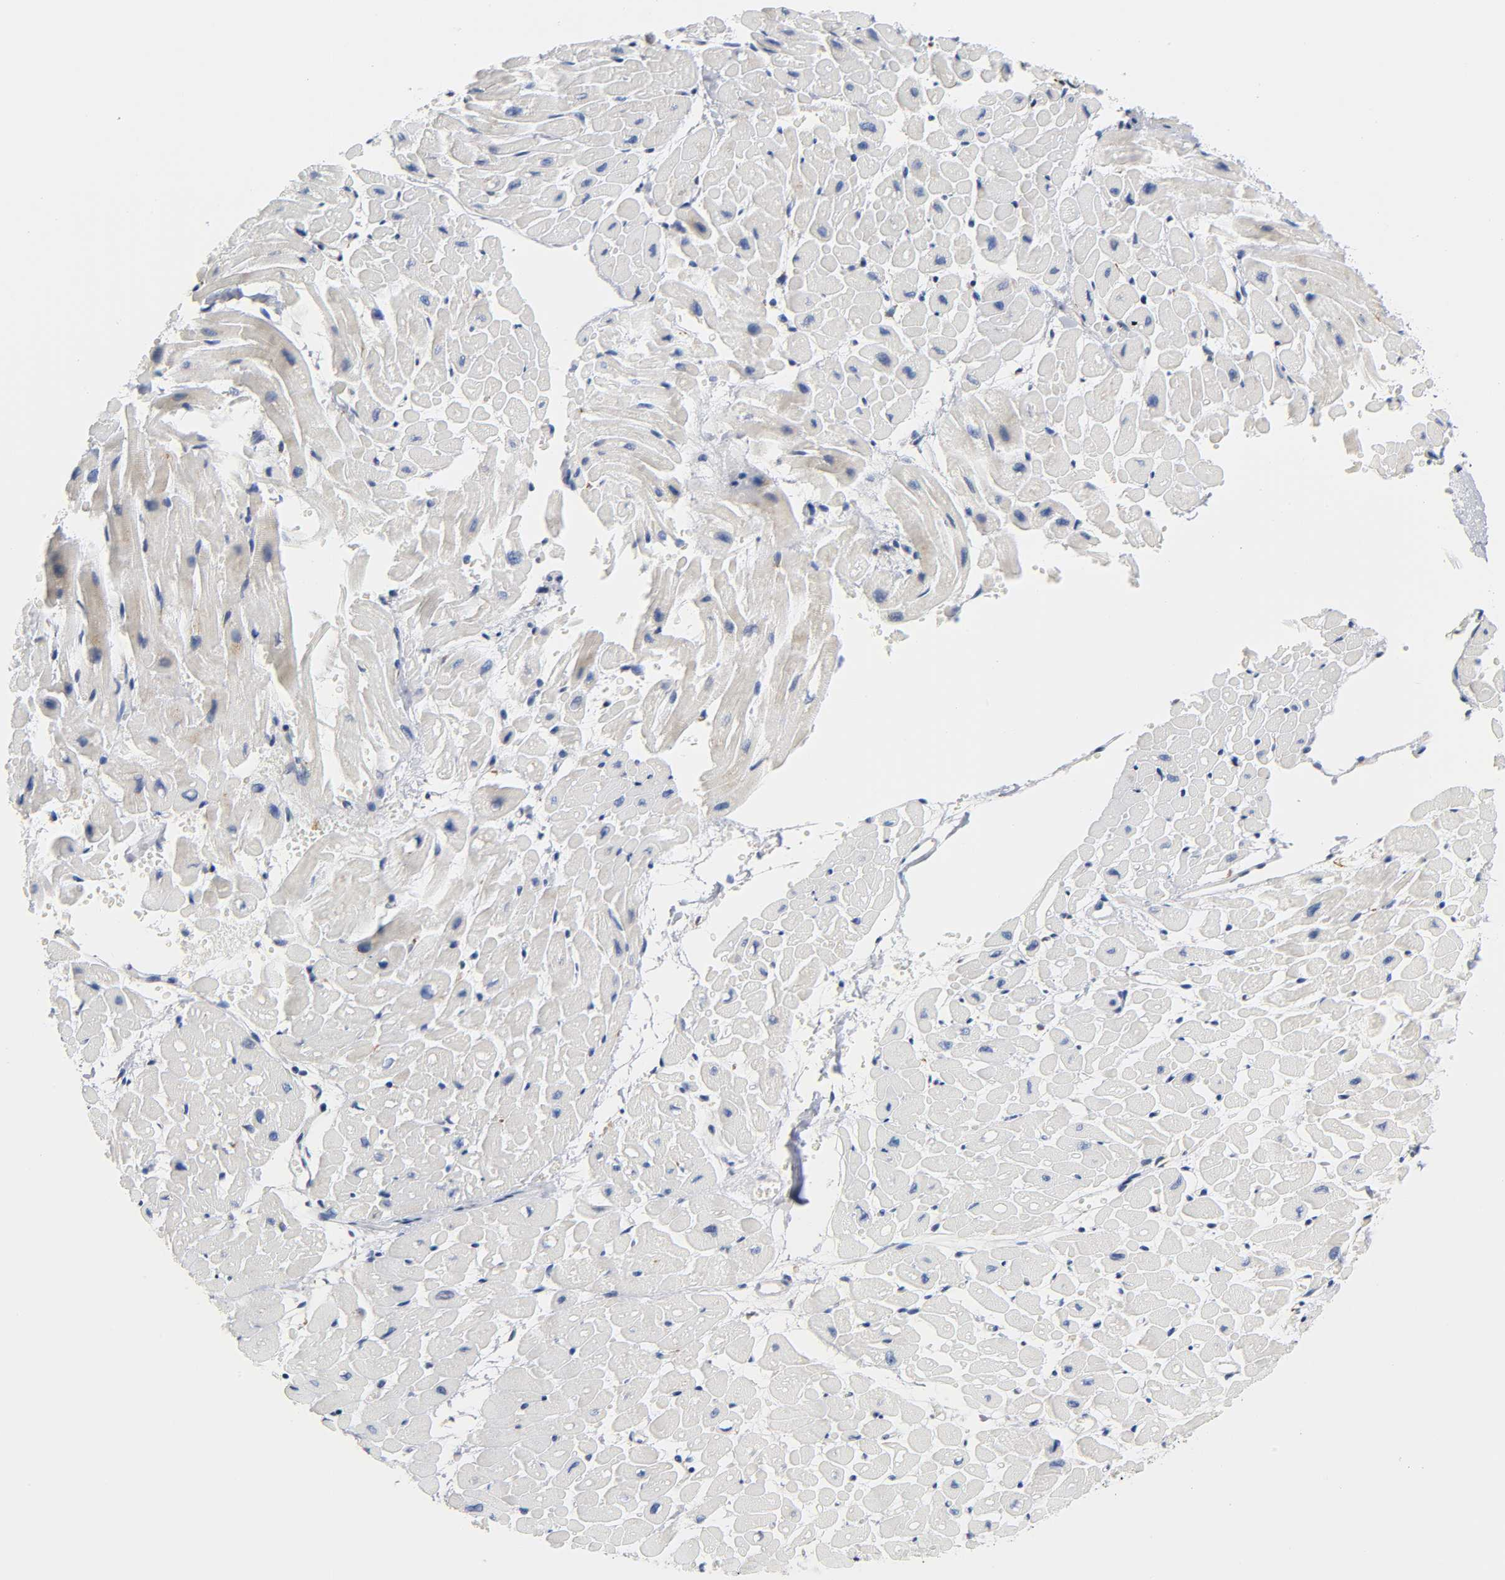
{"staining": {"intensity": "negative", "quantity": "none", "location": "none"}, "tissue": "heart muscle", "cell_type": "Cardiomyocytes", "image_type": "normal", "snomed": [{"axis": "morphology", "description": "Normal tissue, NOS"}, {"axis": "topography", "description": "Heart"}], "caption": "Immunohistochemical staining of unremarkable human heart muscle shows no significant positivity in cardiomyocytes. (Stains: DAB (3,3'-diaminobenzidine) IHC with hematoxylin counter stain, Microscopy: brightfield microscopy at high magnification).", "gene": "REL", "patient": {"sex": "male", "age": 45}}